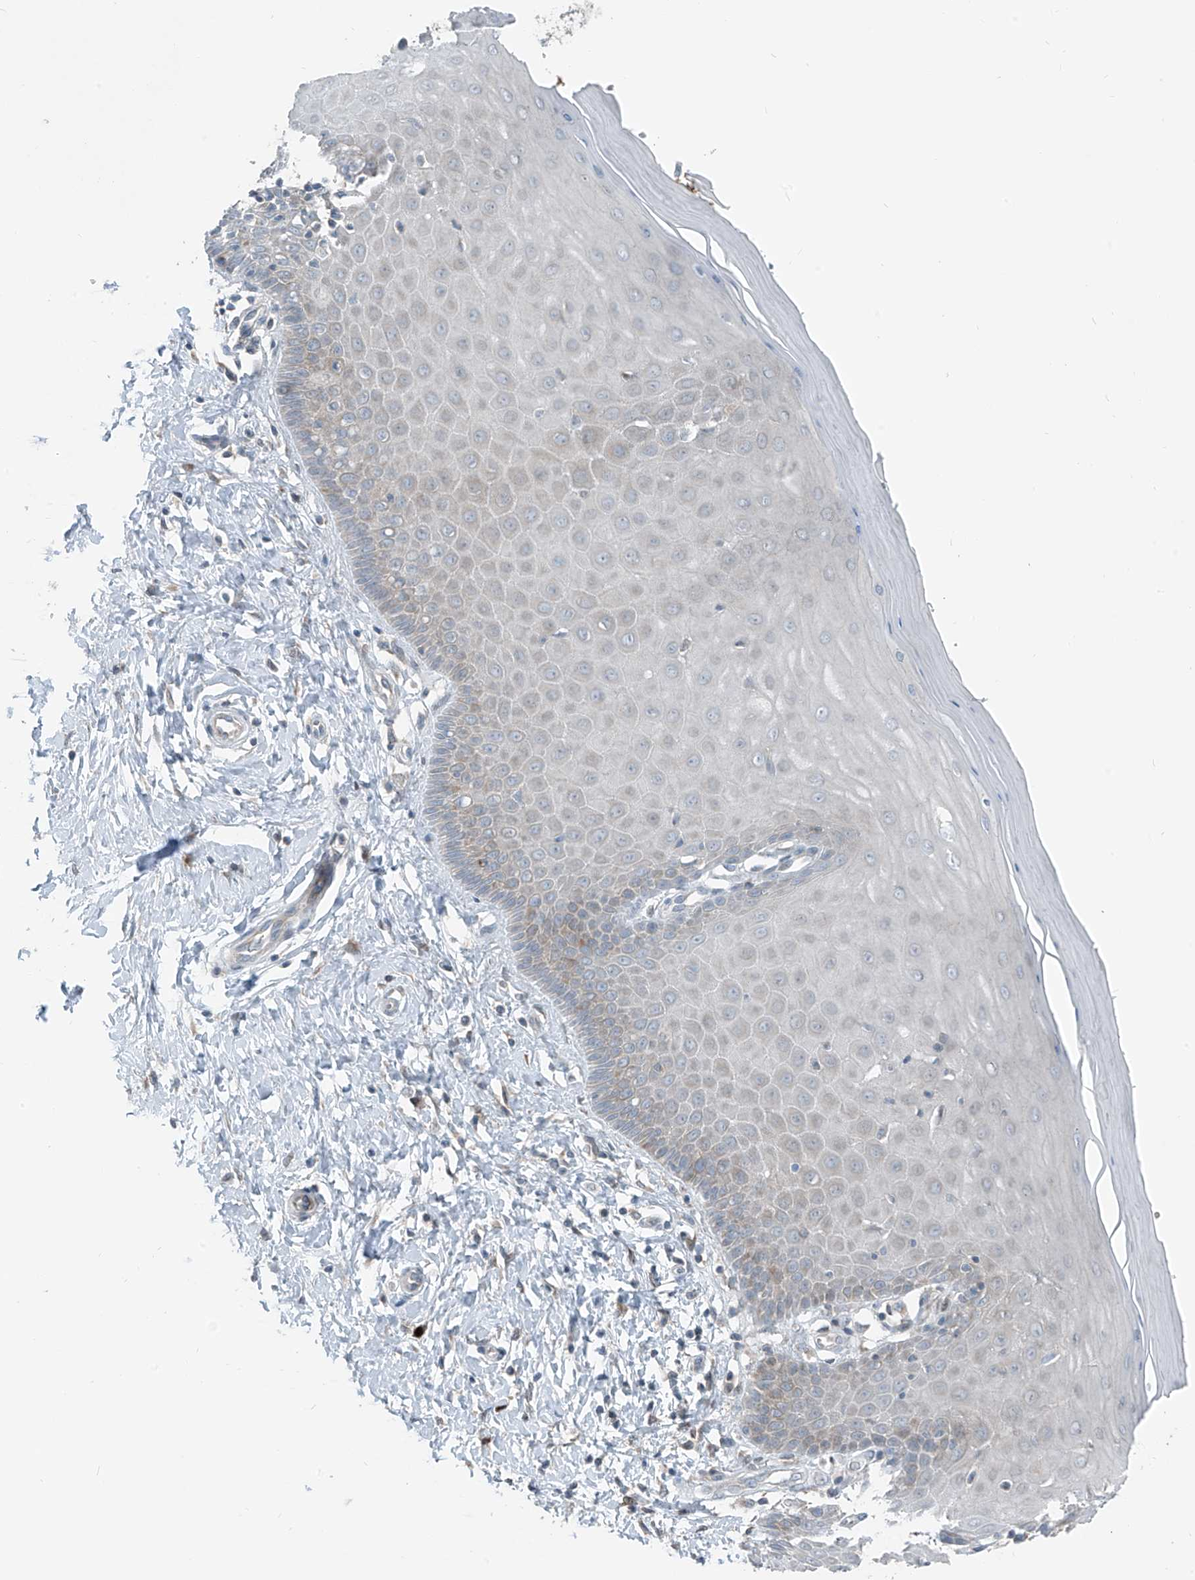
{"staining": {"intensity": "moderate", "quantity": "25%-75%", "location": "cytoplasmic/membranous"}, "tissue": "cervix", "cell_type": "Glandular cells", "image_type": "normal", "snomed": [{"axis": "morphology", "description": "Normal tissue, NOS"}, {"axis": "topography", "description": "Cervix"}], "caption": "IHC (DAB) staining of normal human cervix reveals moderate cytoplasmic/membranous protein expression in approximately 25%-75% of glandular cells.", "gene": "SLC12A6", "patient": {"sex": "female", "age": 55}}